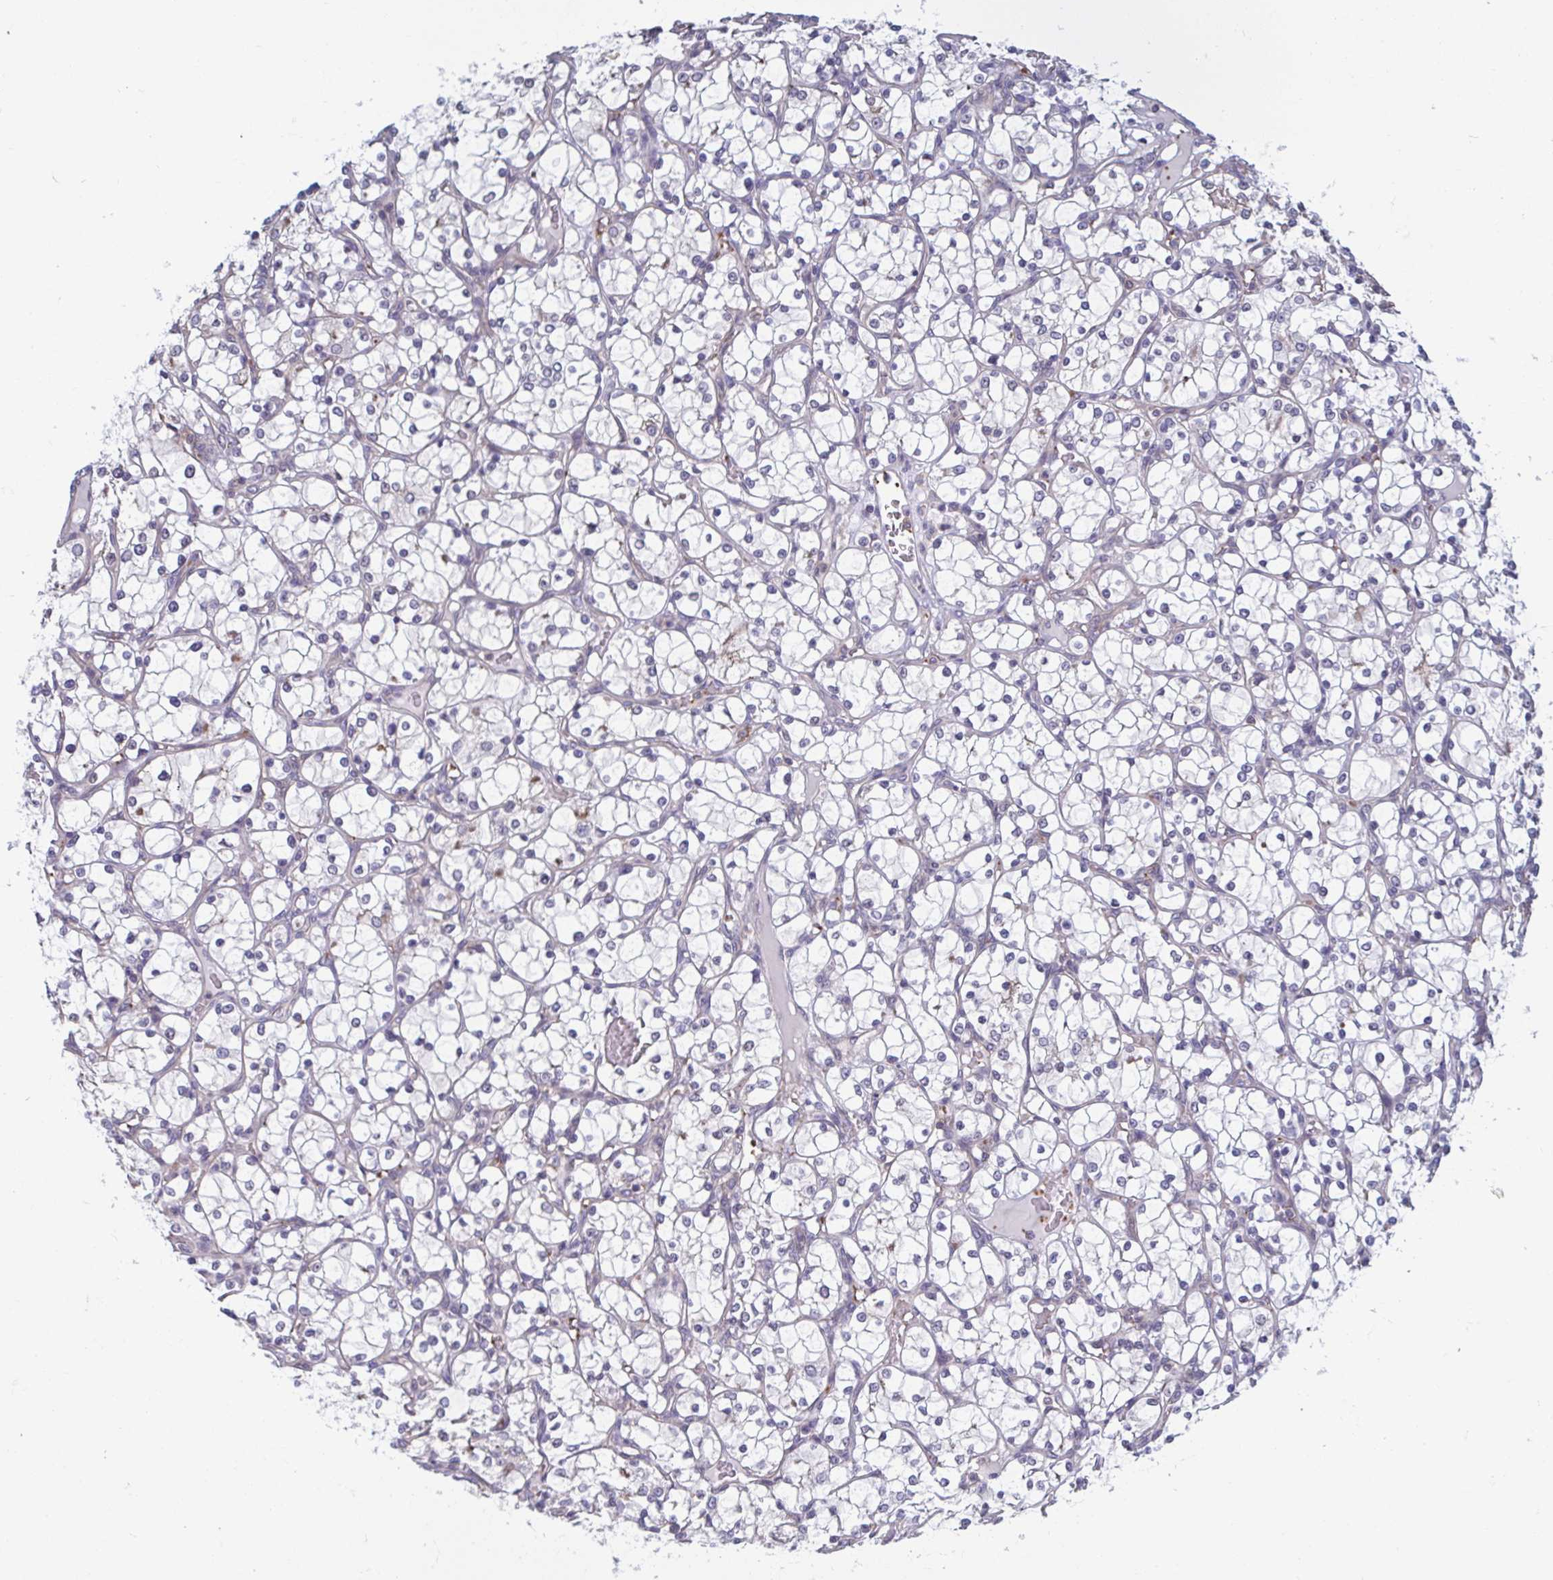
{"staining": {"intensity": "negative", "quantity": "none", "location": "none"}, "tissue": "renal cancer", "cell_type": "Tumor cells", "image_type": "cancer", "snomed": [{"axis": "morphology", "description": "Adenocarcinoma, NOS"}, {"axis": "topography", "description": "Kidney"}], "caption": "Histopathology image shows no significant protein expression in tumor cells of adenocarcinoma (renal).", "gene": "LRRC38", "patient": {"sex": "female", "age": 69}}